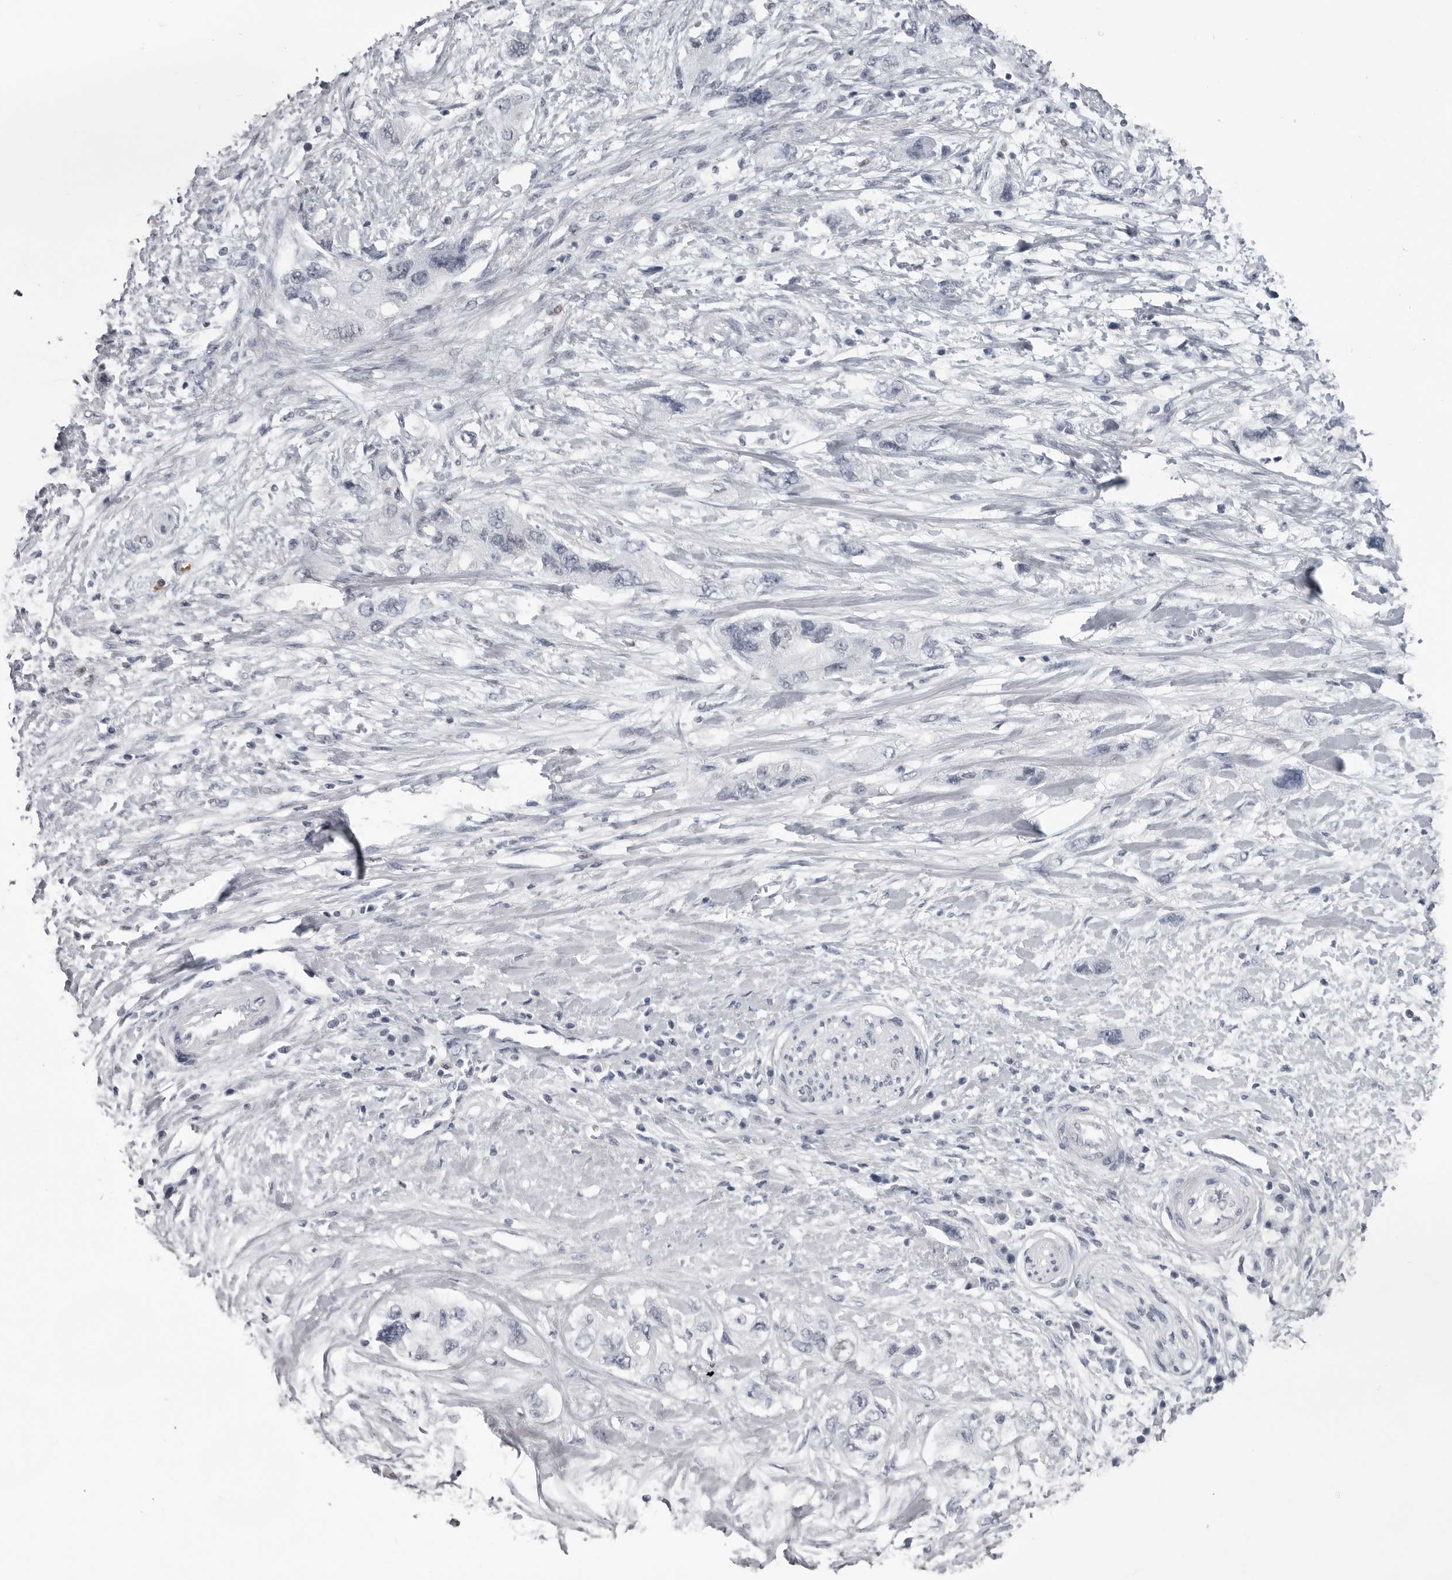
{"staining": {"intensity": "negative", "quantity": "none", "location": "none"}, "tissue": "pancreatic cancer", "cell_type": "Tumor cells", "image_type": "cancer", "snomed": [{"axis": "morphology", "description": "Adenocarcinoma, NOS"}, {"axis": "topography", "description": "Pancreas"}], "caption": "DAB immunohistochemical staining of adenocarcinoma (pancreatic) shows no significant positivity in tumor cells.", "gene": "LZIC", "patient": {"sex": "female", "age": 73}}